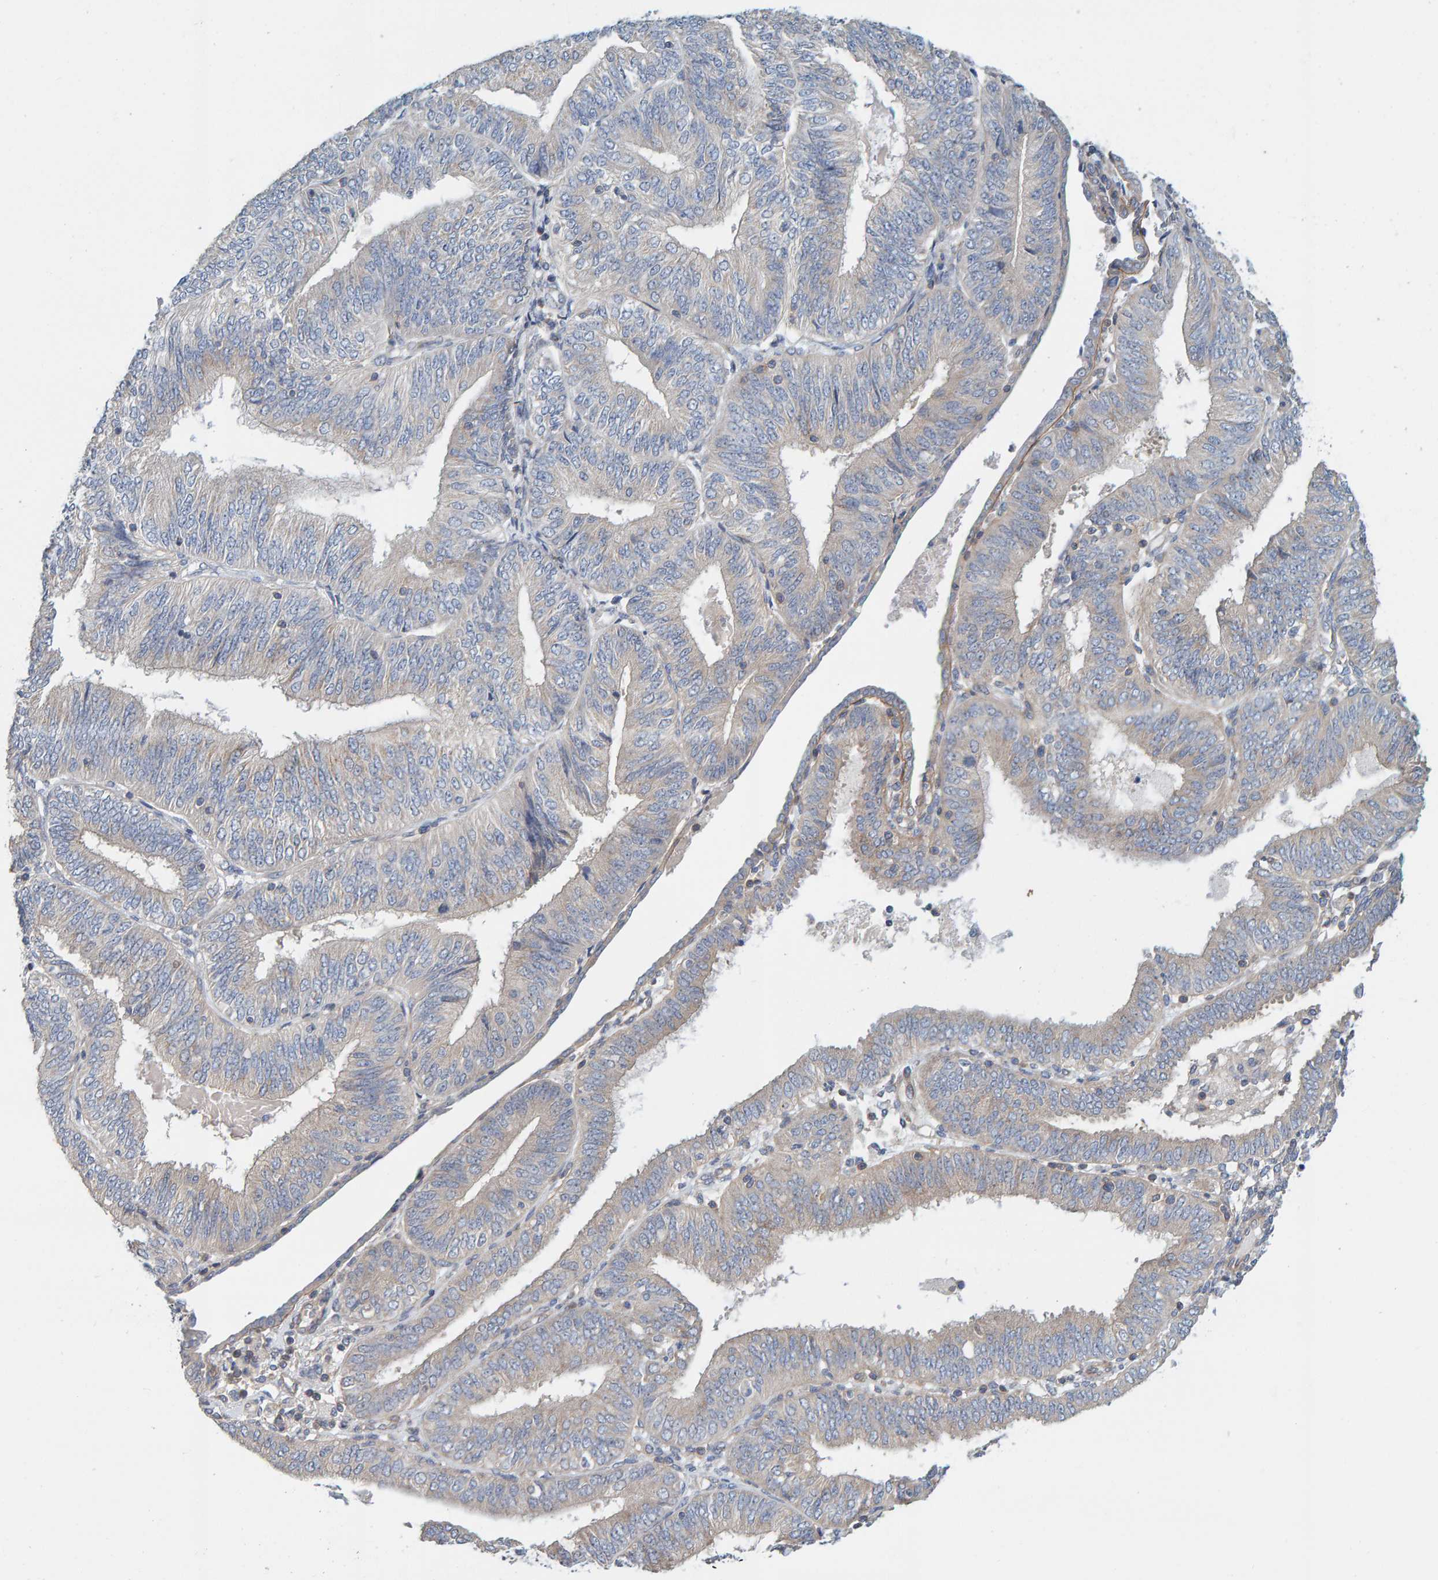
{"staining": {"intensity": "negative", "quantity": "none", "location": "none"}, "tissue": "endometrial cancer", "cell_type": "Tumor cells", "image_type": "cancer", "snomed": [{"axis": "morphology", "description": "Adenocarcinoma, NOS"}, {"axis": "topography", "description": "Endometrium"}], "caption": "An immunohistochemistry (IHC) histopathology image of endometrial cancer (adenocarcinoma) is shown. There is no staining in tumor cells of endometrial cancer (adenocarcinoma).", "gene": "CCM2", "patient": {"sex": "female", "age": 58}}